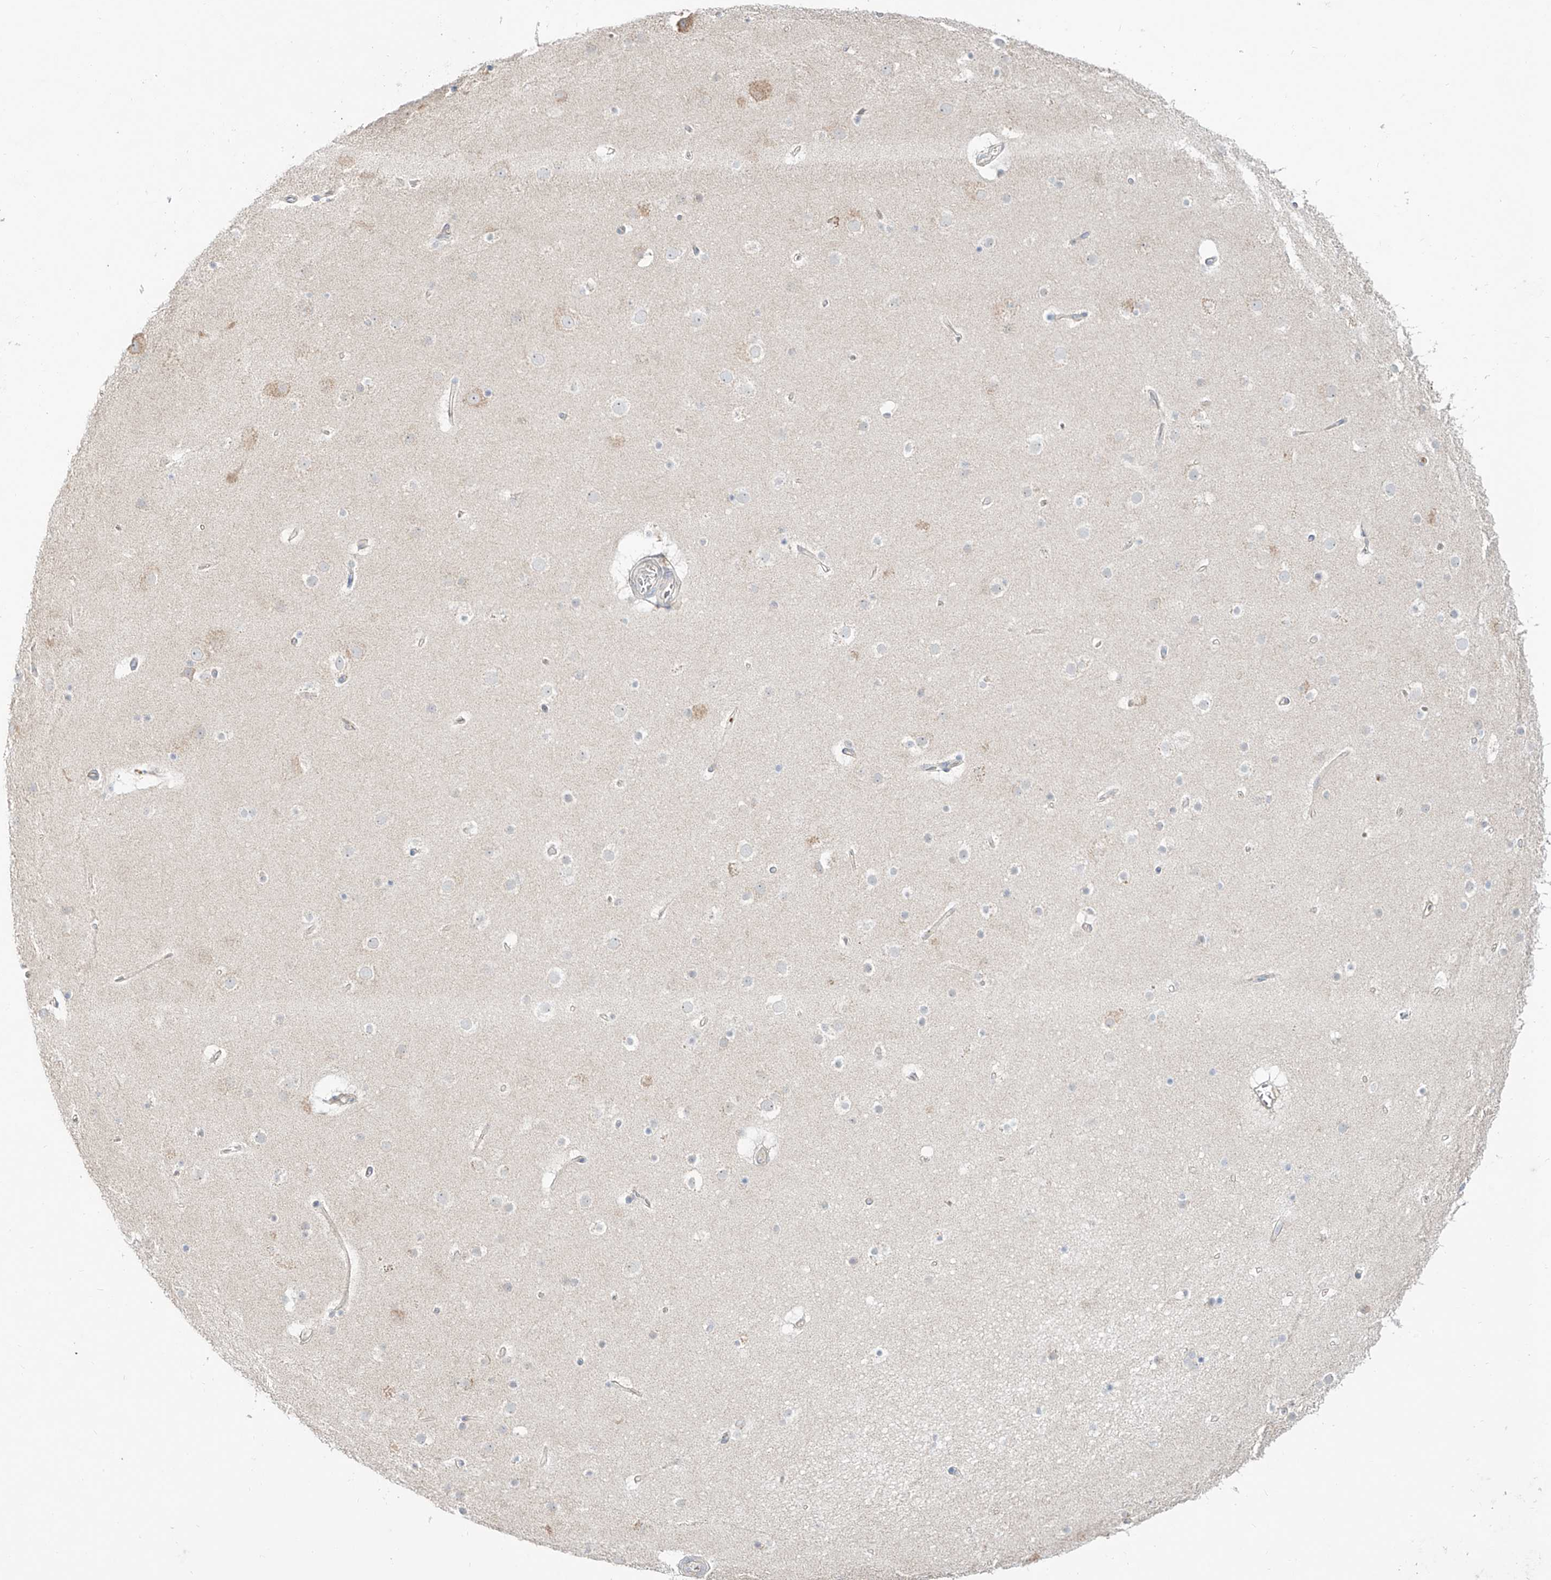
{"staining": {"intensity": "negative", "quantity": "none", "location": "none"}, "tissue": "cerebral cortex", "cell_type": "Endothelial cells", "image_type": "normal", "snomed": [{"axis": "morphology", "description": "Normal tissue, NOS"}, {"axis": "topography", "description": "Cerebral cortex"}], "caption": "Immunohistochemical staining of normal human cerebral cortex demonstrates no significant staining in endothelial cells. (IHC, brightfield microscopy, high magnification).", "gene": "ERO1A", "patient": {"sex": "male", "age": 57}}